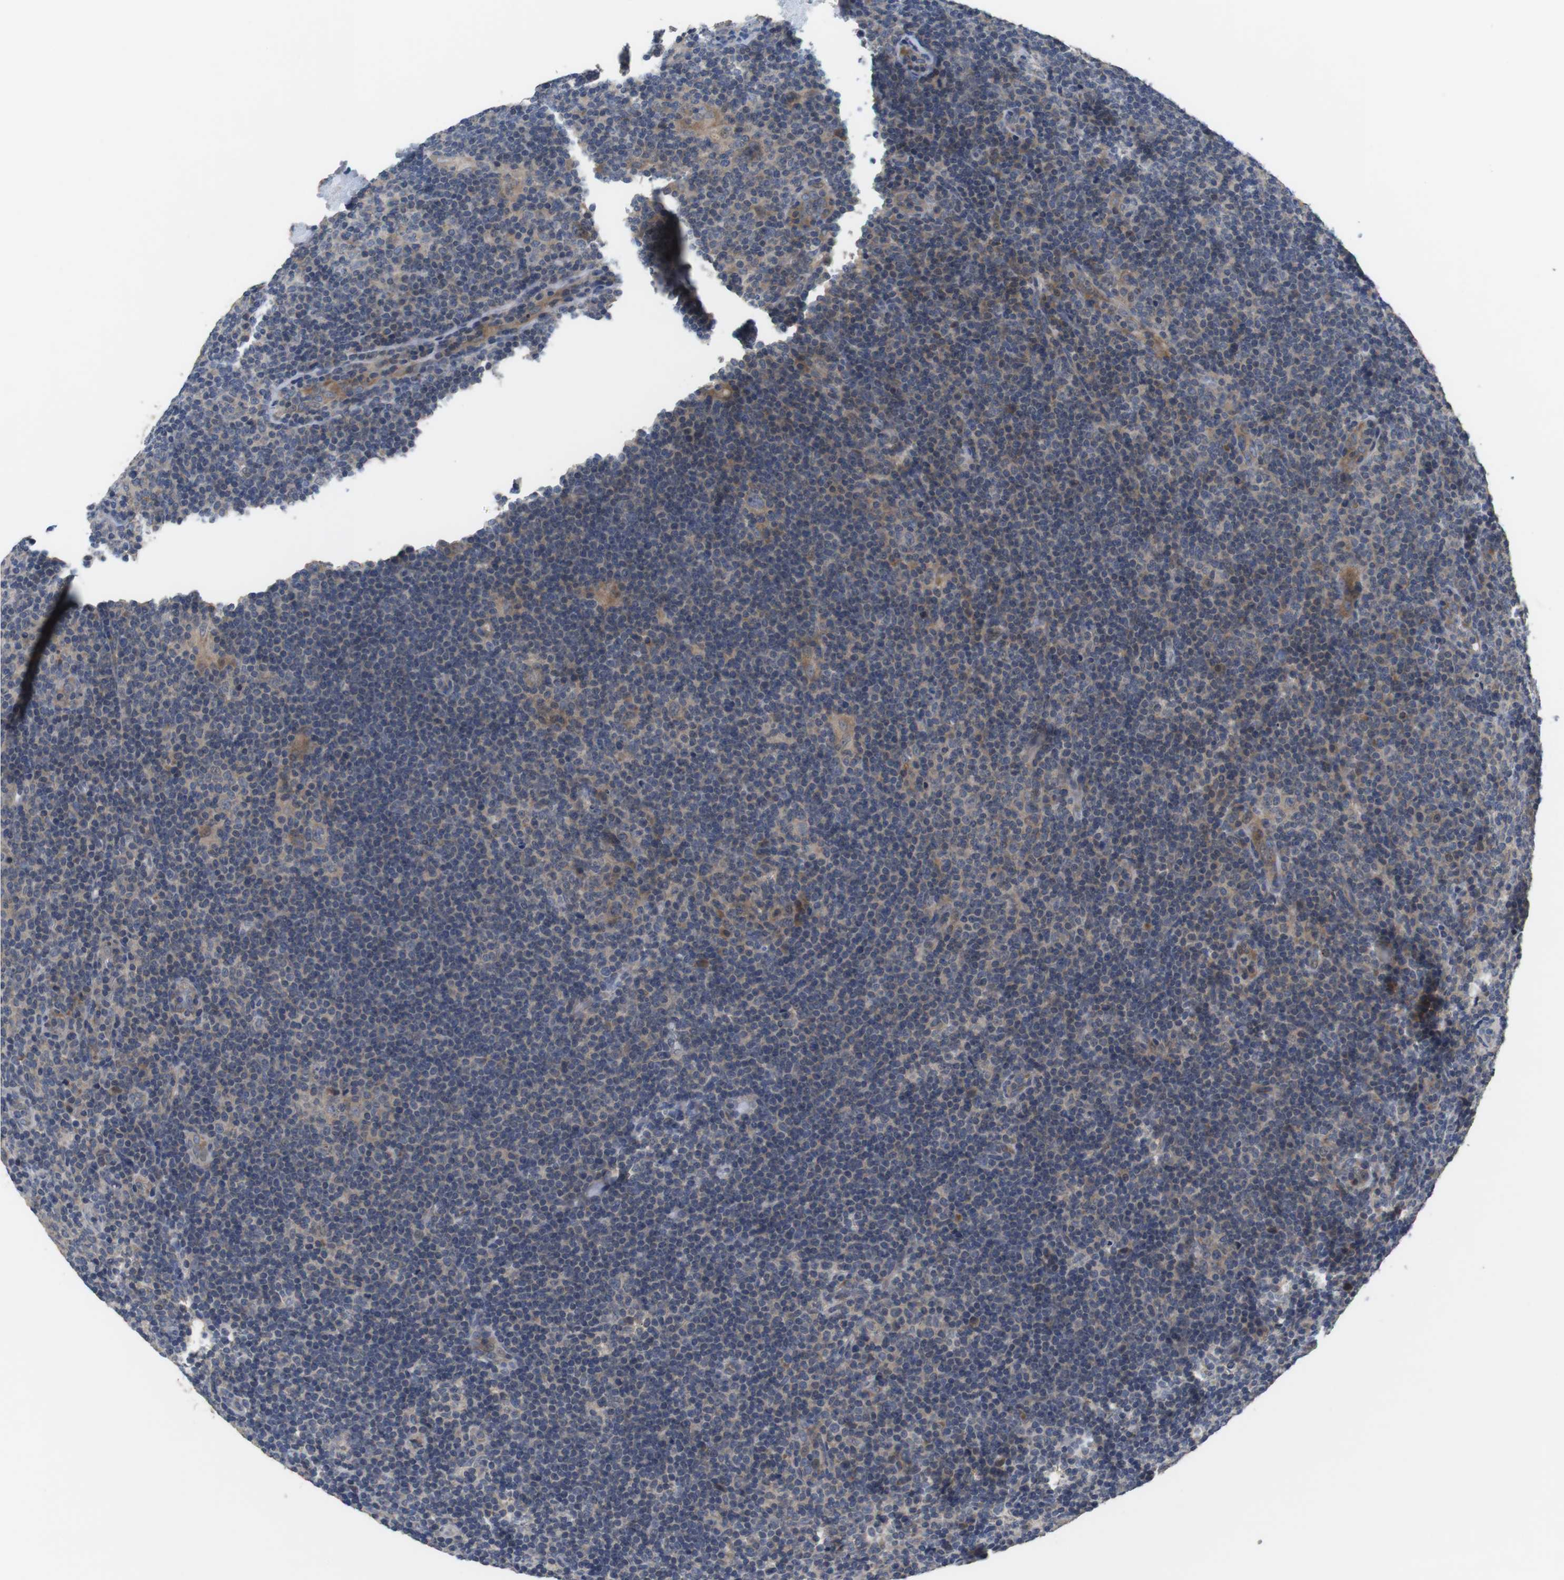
{"staining": {"intensity": "moderate", "quantity": "<25%", "location": "cytoplasmic/membranous"}, "tissue": "lymphoma", "cell_type": "Tumor cells", "image_type": "cancer", "snomed": [{"axis": "morphology", "description": "Hodgkin's disease, NOS"}, {"axis": "topography", "description": "Lymph node"}], "caption": "Immunohistochemical staining of human lymphoma demonstrates low levels of moderate cytoplasmic/membranous protein expression in approximately <25% of tumor cells.", "gene": "ADGRL3", "patient": {"sex": "female", "age": 57}}